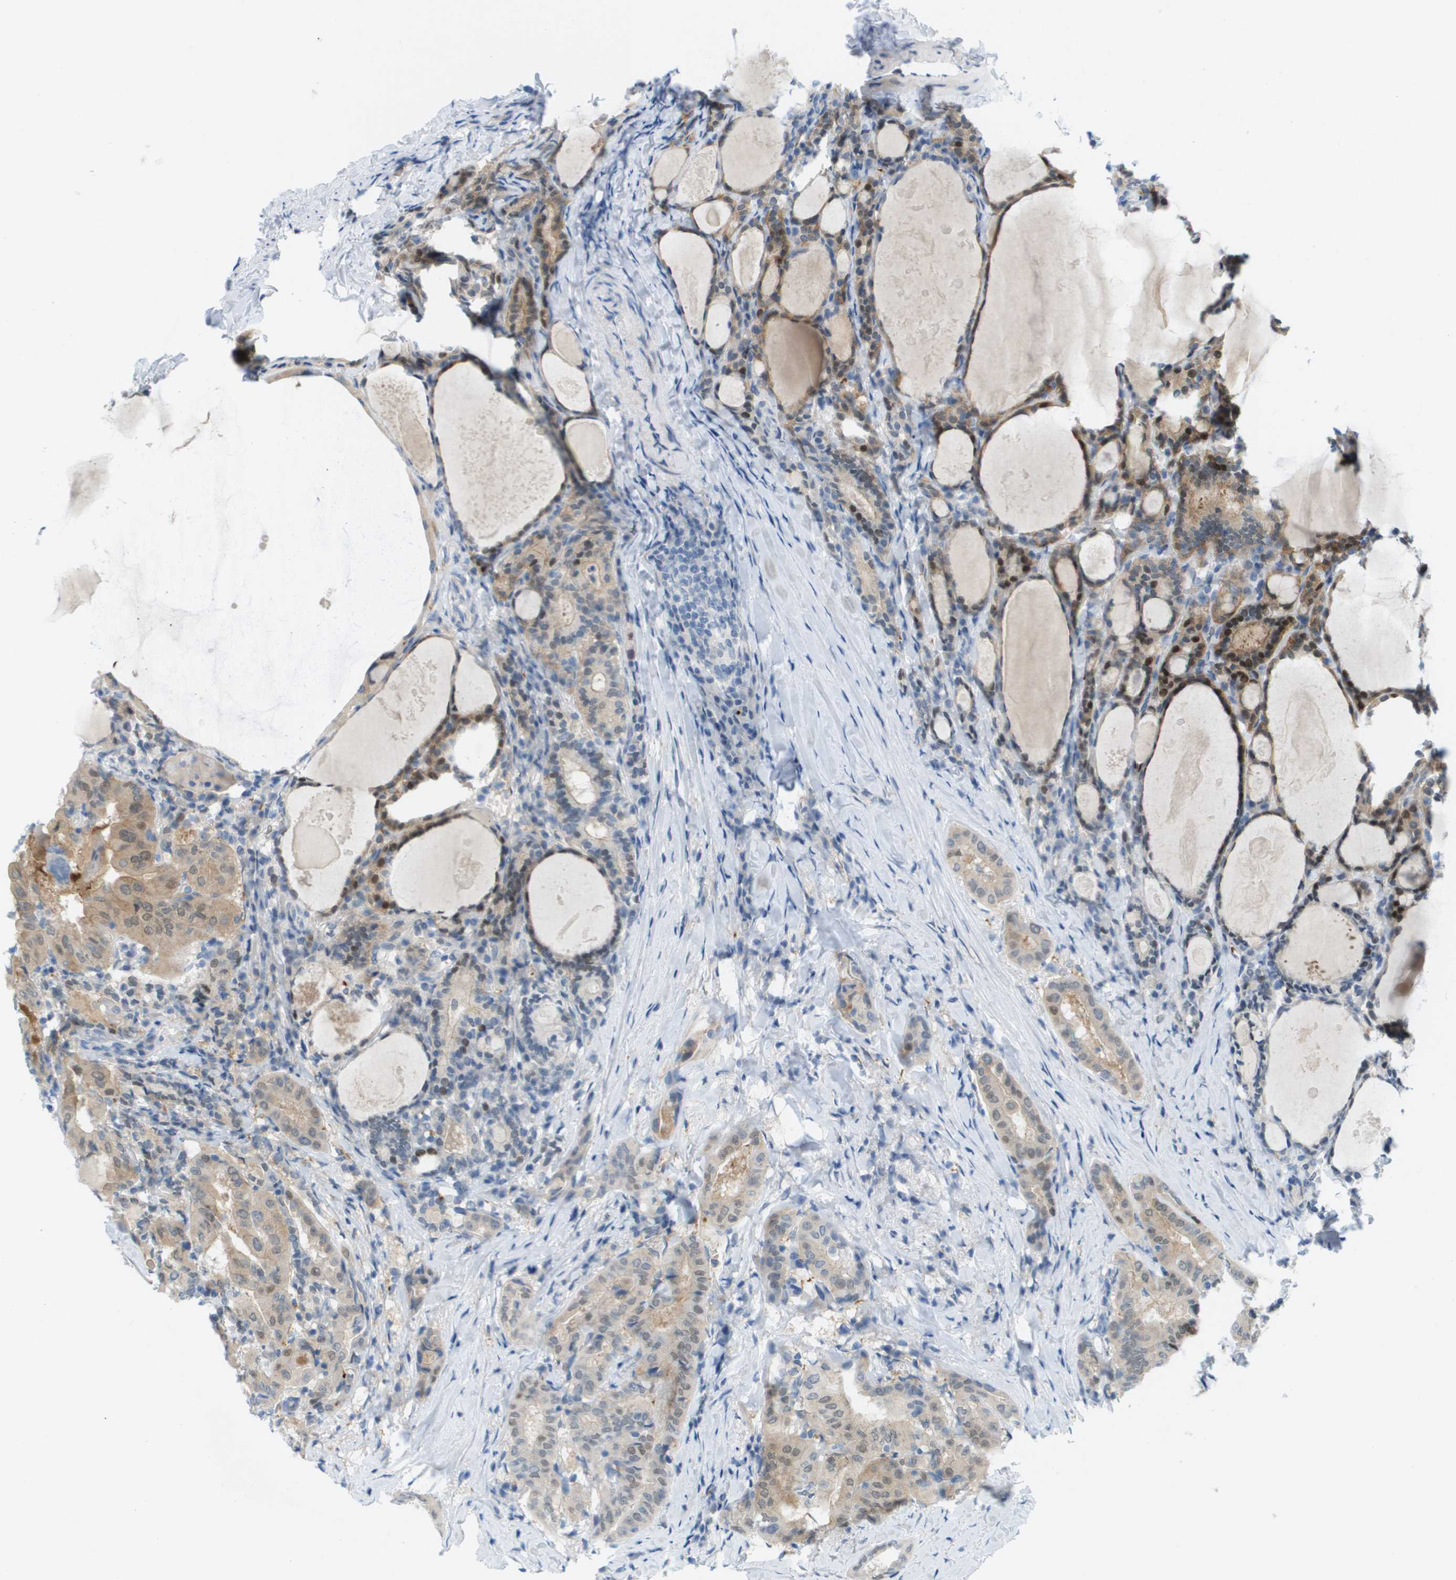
{"staining": {"intensity": "weak", "quantity": "<25%", "location": "cytoplasmic/membranous"}, "tissue": "thyroid cancer", "cell_type": "Tumor cells", "image_type": "cancer", "snomed": [{"axis": "morphology", "description": "Papillary adenocarcinoma, NOS"}, {"axis": "topography", "description": "Thyroid gland"}], "caption": "Immunohistochemistry (IHC) micrograph of thyroid cancer stained for a protein (brown), which exhibits no expression in tumor cells.", "gene": "CUL9", "patient": {"sex": "female", "age": 42}}